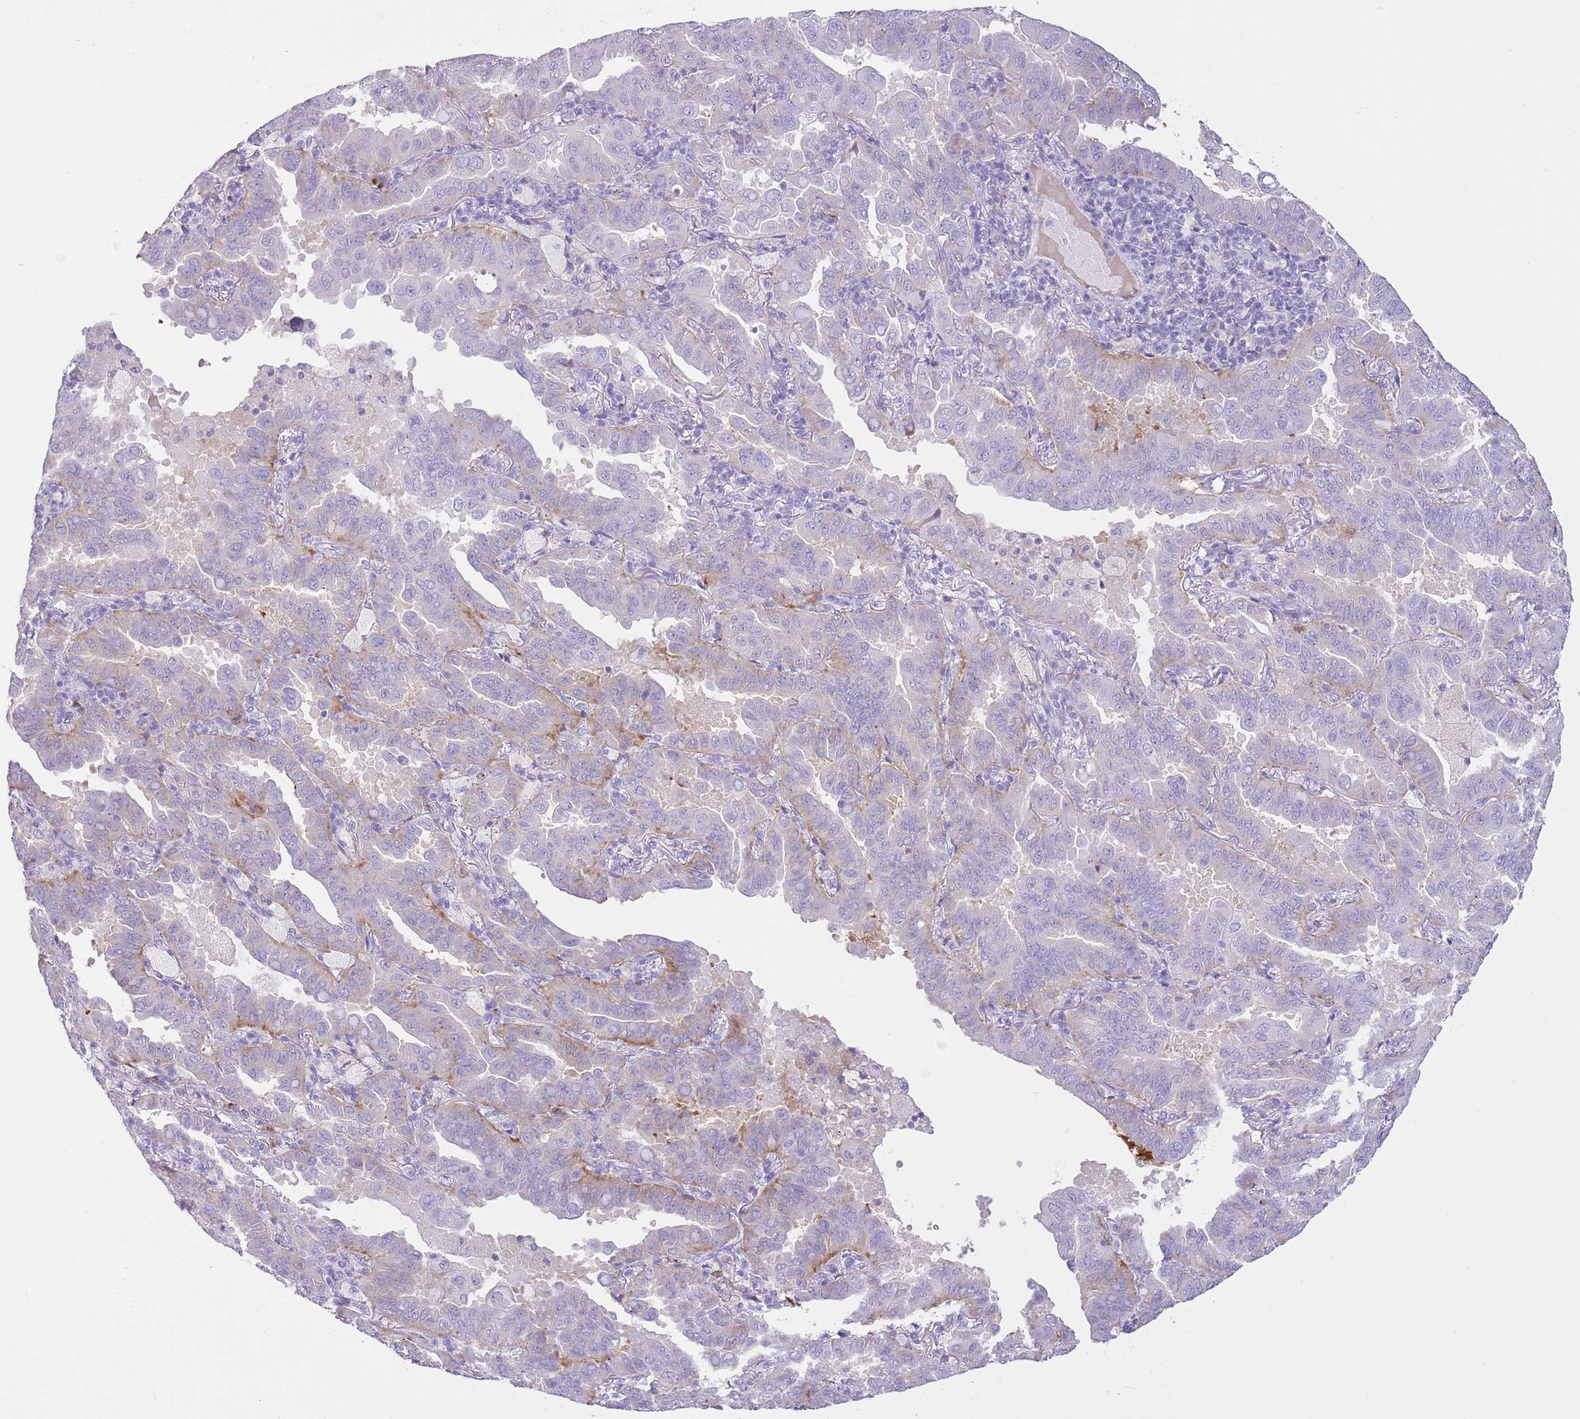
{"staining": {"intensity": "negative", "quantity": "none", "location": "none"}, "tissue": "lung cancer", "cell_type": "Tumor cells", "image_type": "cancer", "snomed": [{"axis": "morphology", "description": "Adenocarcinoma, NOS"}, {"axis": "topography", "description": "Lung"}], "caption": "The photomicrograph displays no staining of tumor cells in lung cancer (adenocarcinoma).", "gene": "CLEC2A", "patient": {"sex": "male", "age": 64}}